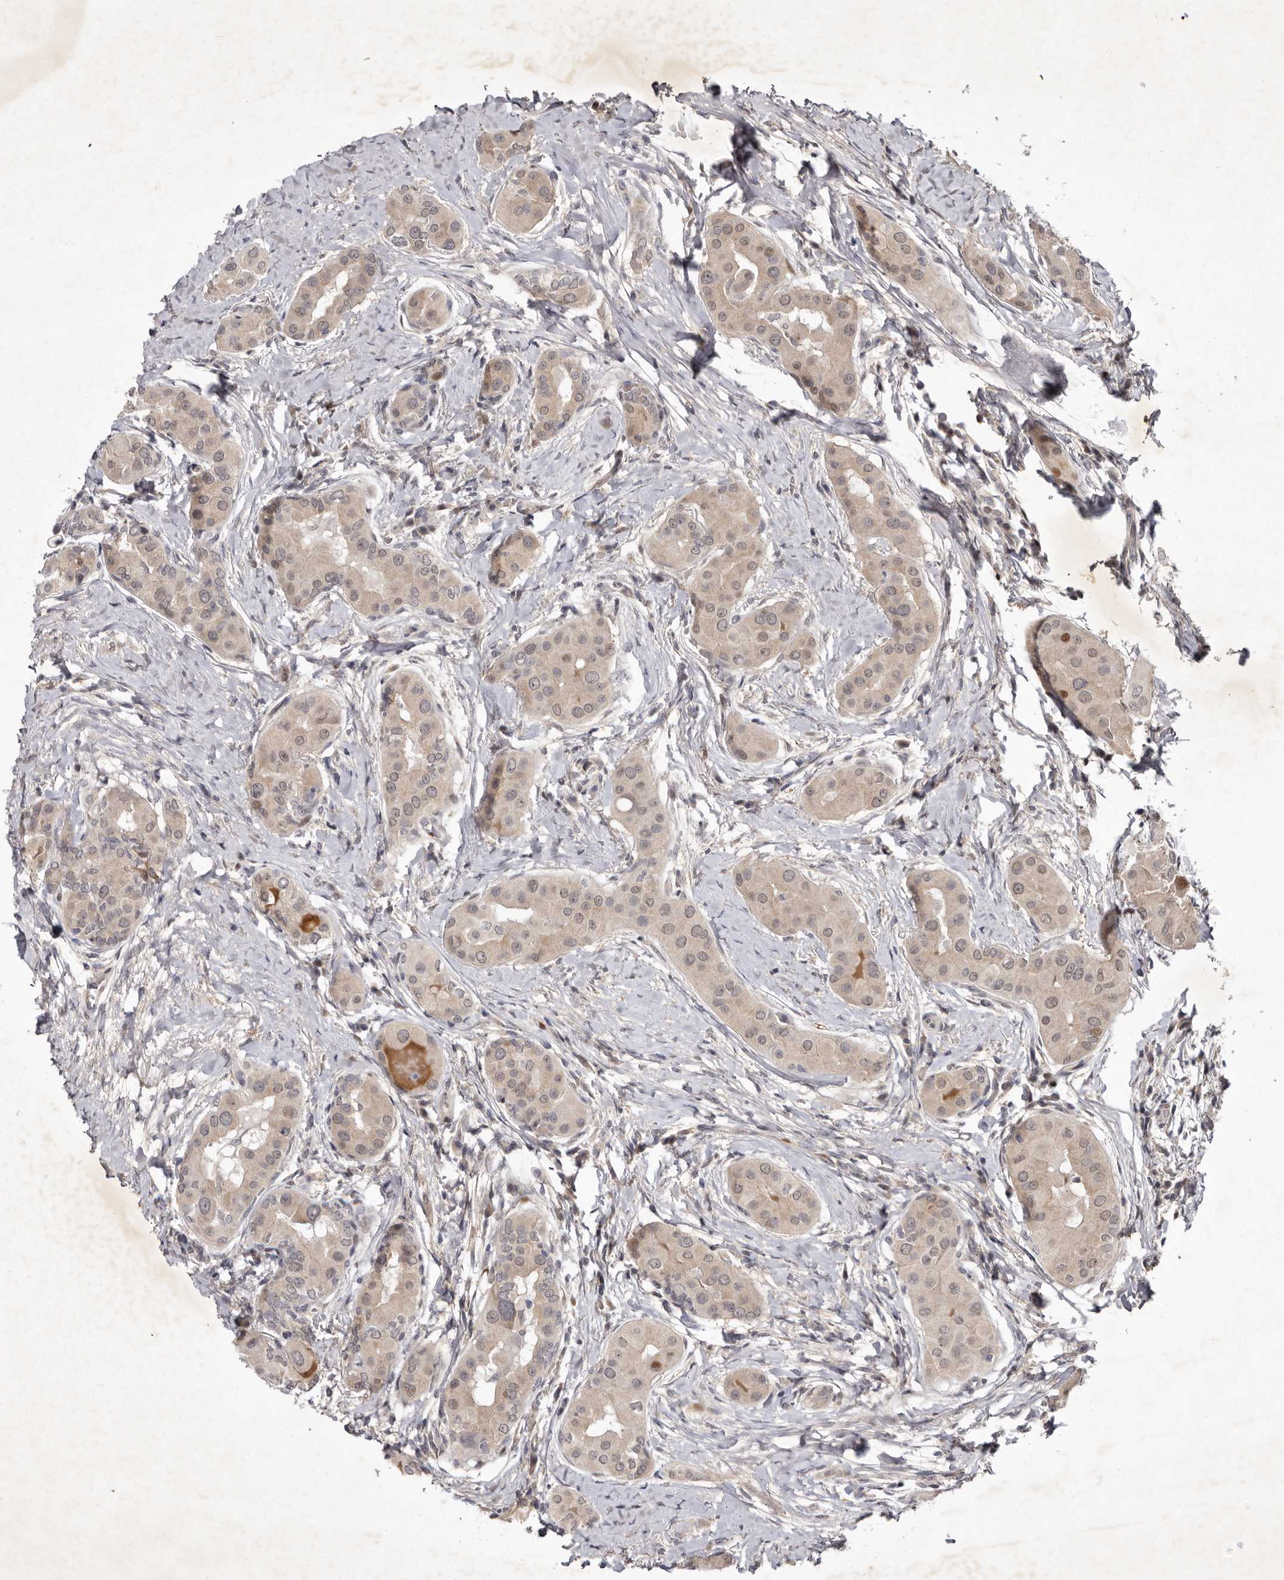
{"staining": {"intensity": "weak", "quantity": ">75%", "location": "cytoplasmic/membranous,nuclear"}, "tissue": "thyroid cancer", "cell_type": "Tumor cells", "image_type": "cancer", "snomed": [{"axis": "morphology", "description": "Papillary adenocarcinoma, NOS"}, {"axis": "topography", "description": "Thyroid gland"}], "caption": "This image displays immunohistochemistry staining of human thyroid cancer, with low weak cytoplasmic/membranous and nuclear staining in approximately >75% of tumor cells.", "gene": "ABL1", "patient": {"sex": "male", "age": 33}}